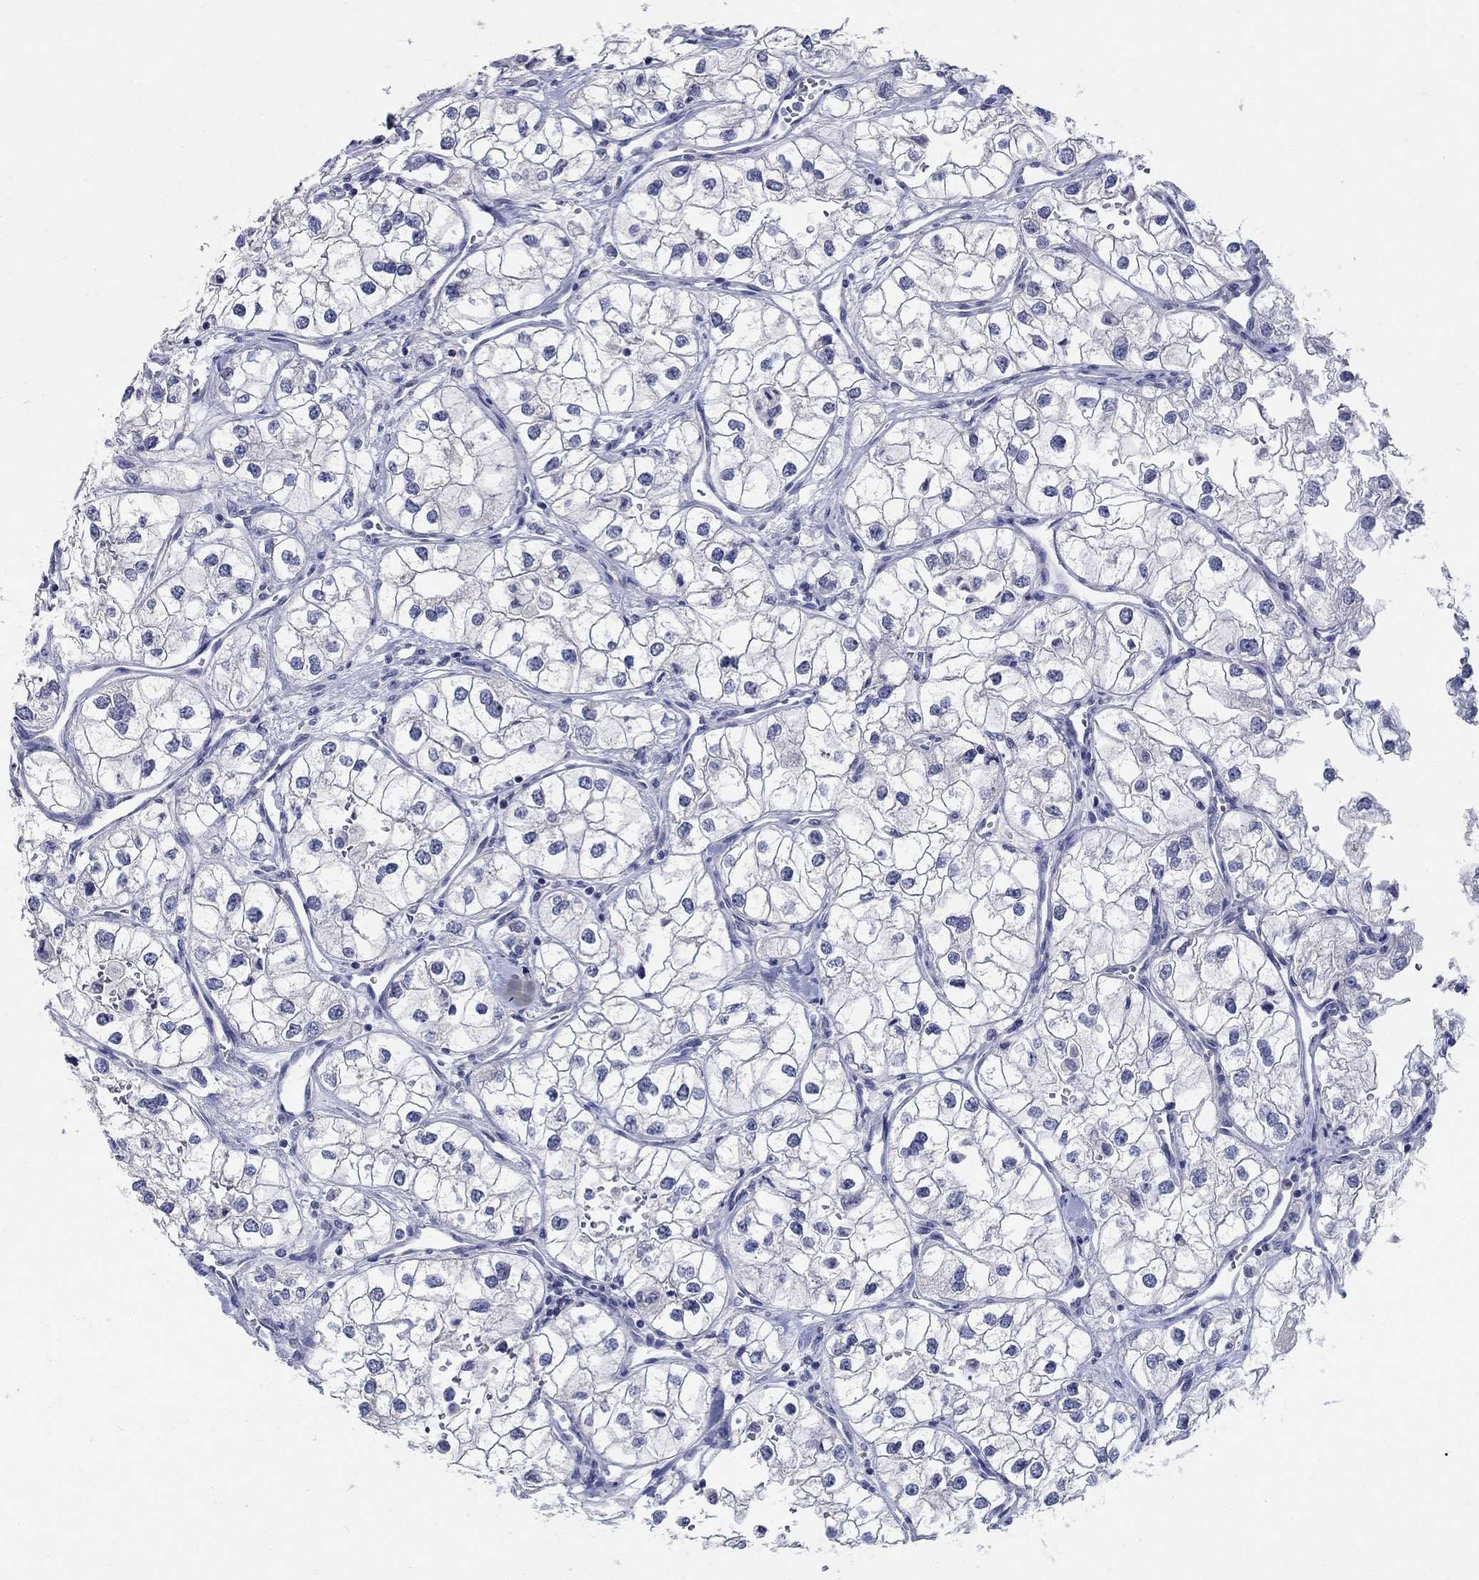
{"staining": {"intensity": "negative", "quantity": "none", "location": "none"}, "tissue": "renal cancer", "cell_type": "Tumor cells", "image_type": "cancer", "snomed": [{"axis": "morphology", "description": "Adenocarcinoma, NOS"}, {"axis": "topography", "description": "Kidney"}], "caption": "Immunohistochemical staining of renal adenocarcinoma demonstrates no significant expression in tumor cells.", "gene": "SOX2", "patient": {"sex": "male", "age": 59}}